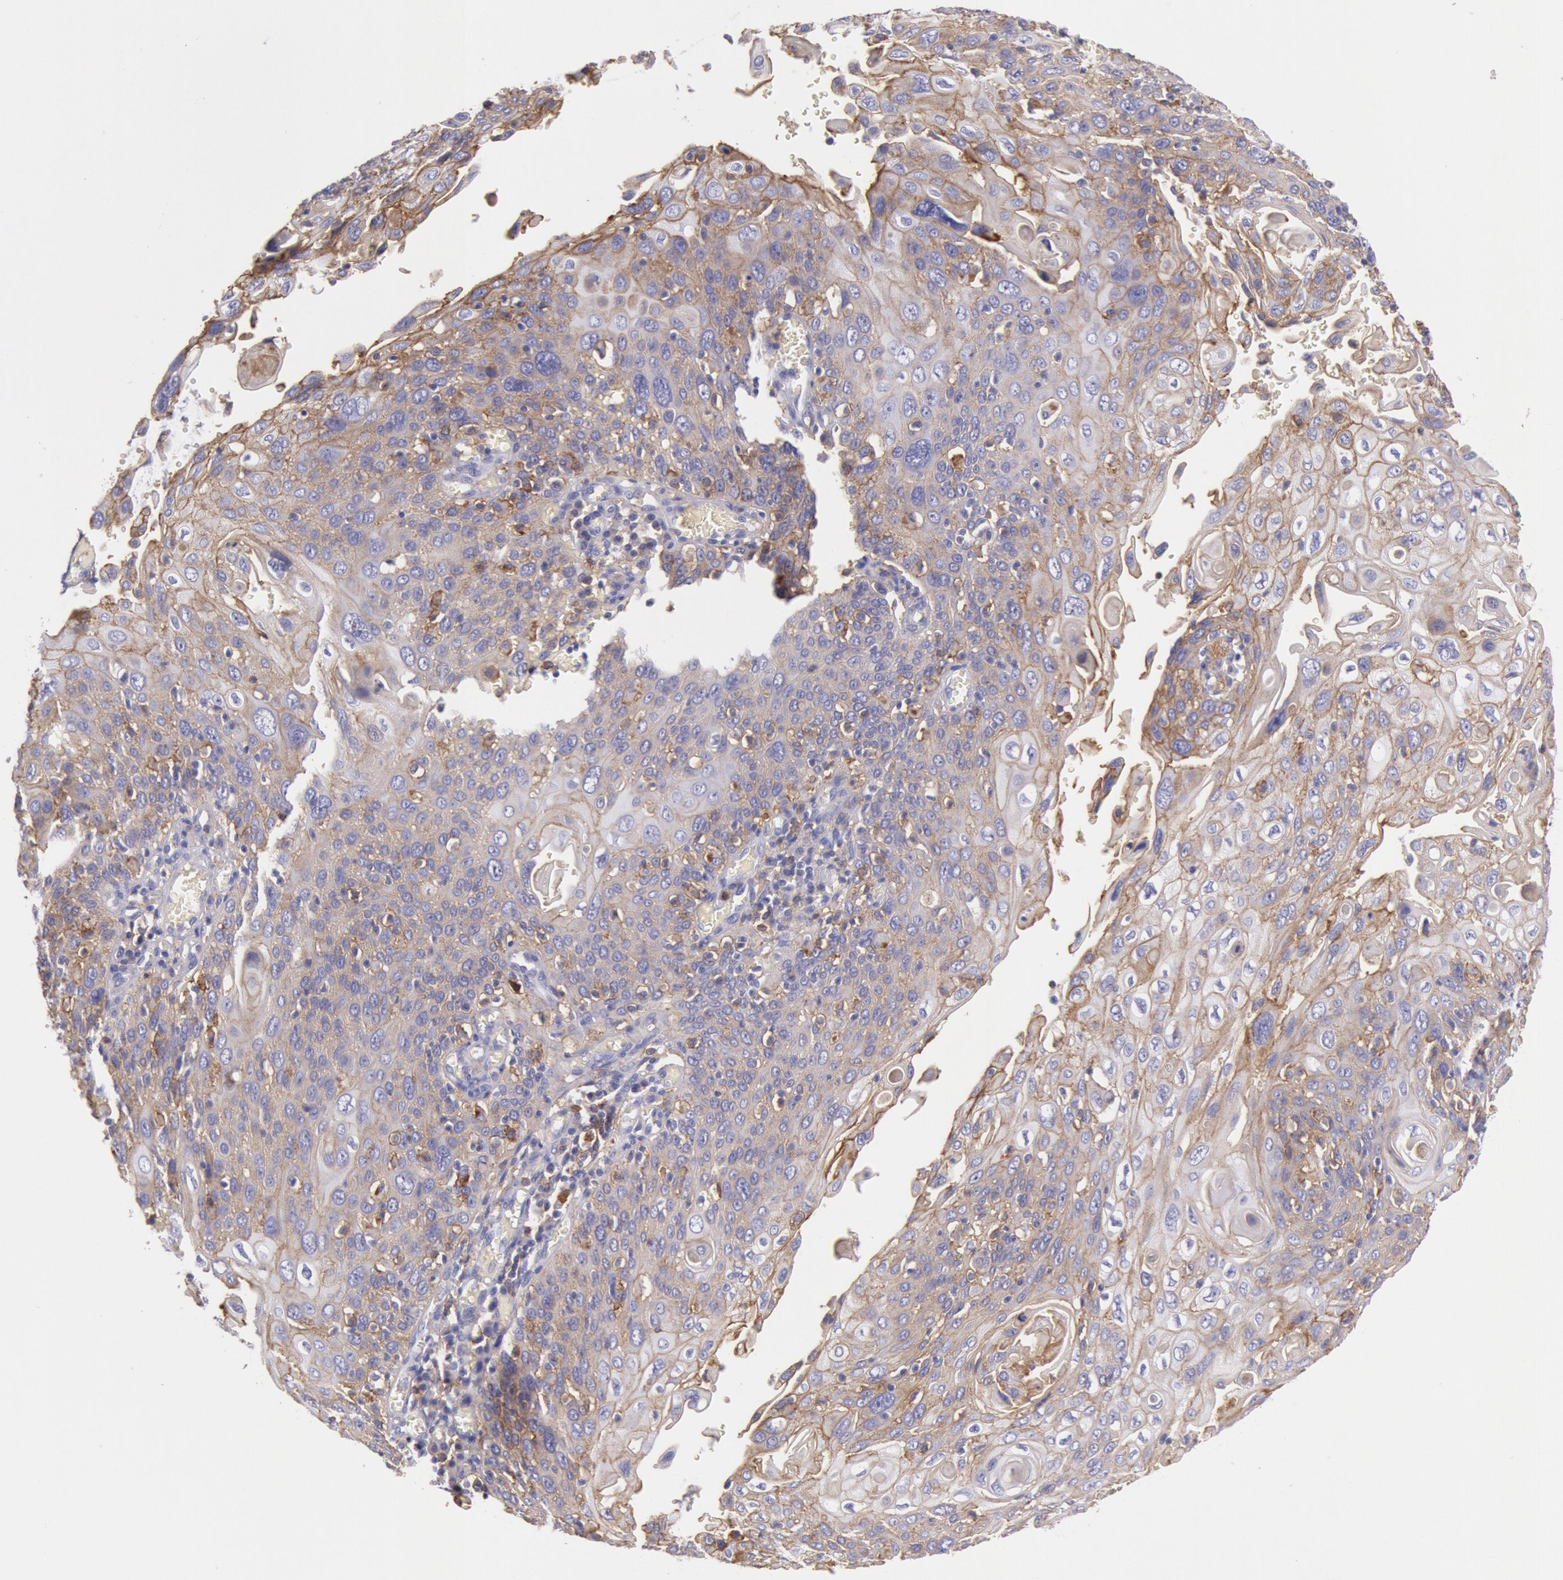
{"staining": {"intensity": "weak", "quantity": "25%-75%", "location": "cytoplasmic/membranous"}, "tissue": "cervical cancer", "cell_type": "Tumor cells", "image_type": "cancer", "snomed": [{"axis": "morphology", "description": "Squamous cell carcinoma, NOS"}, {"axis": "topography", "description": "Cervix"}], "caption": "This is a photomicrograph of IHC staining of cervical cancer (squamous cell carcinoma), which shows weak staining in the cytoplasmic/membranous of tumor cells.", "gene": "LYN", "patient": {"sex": "female", "age": 54}}